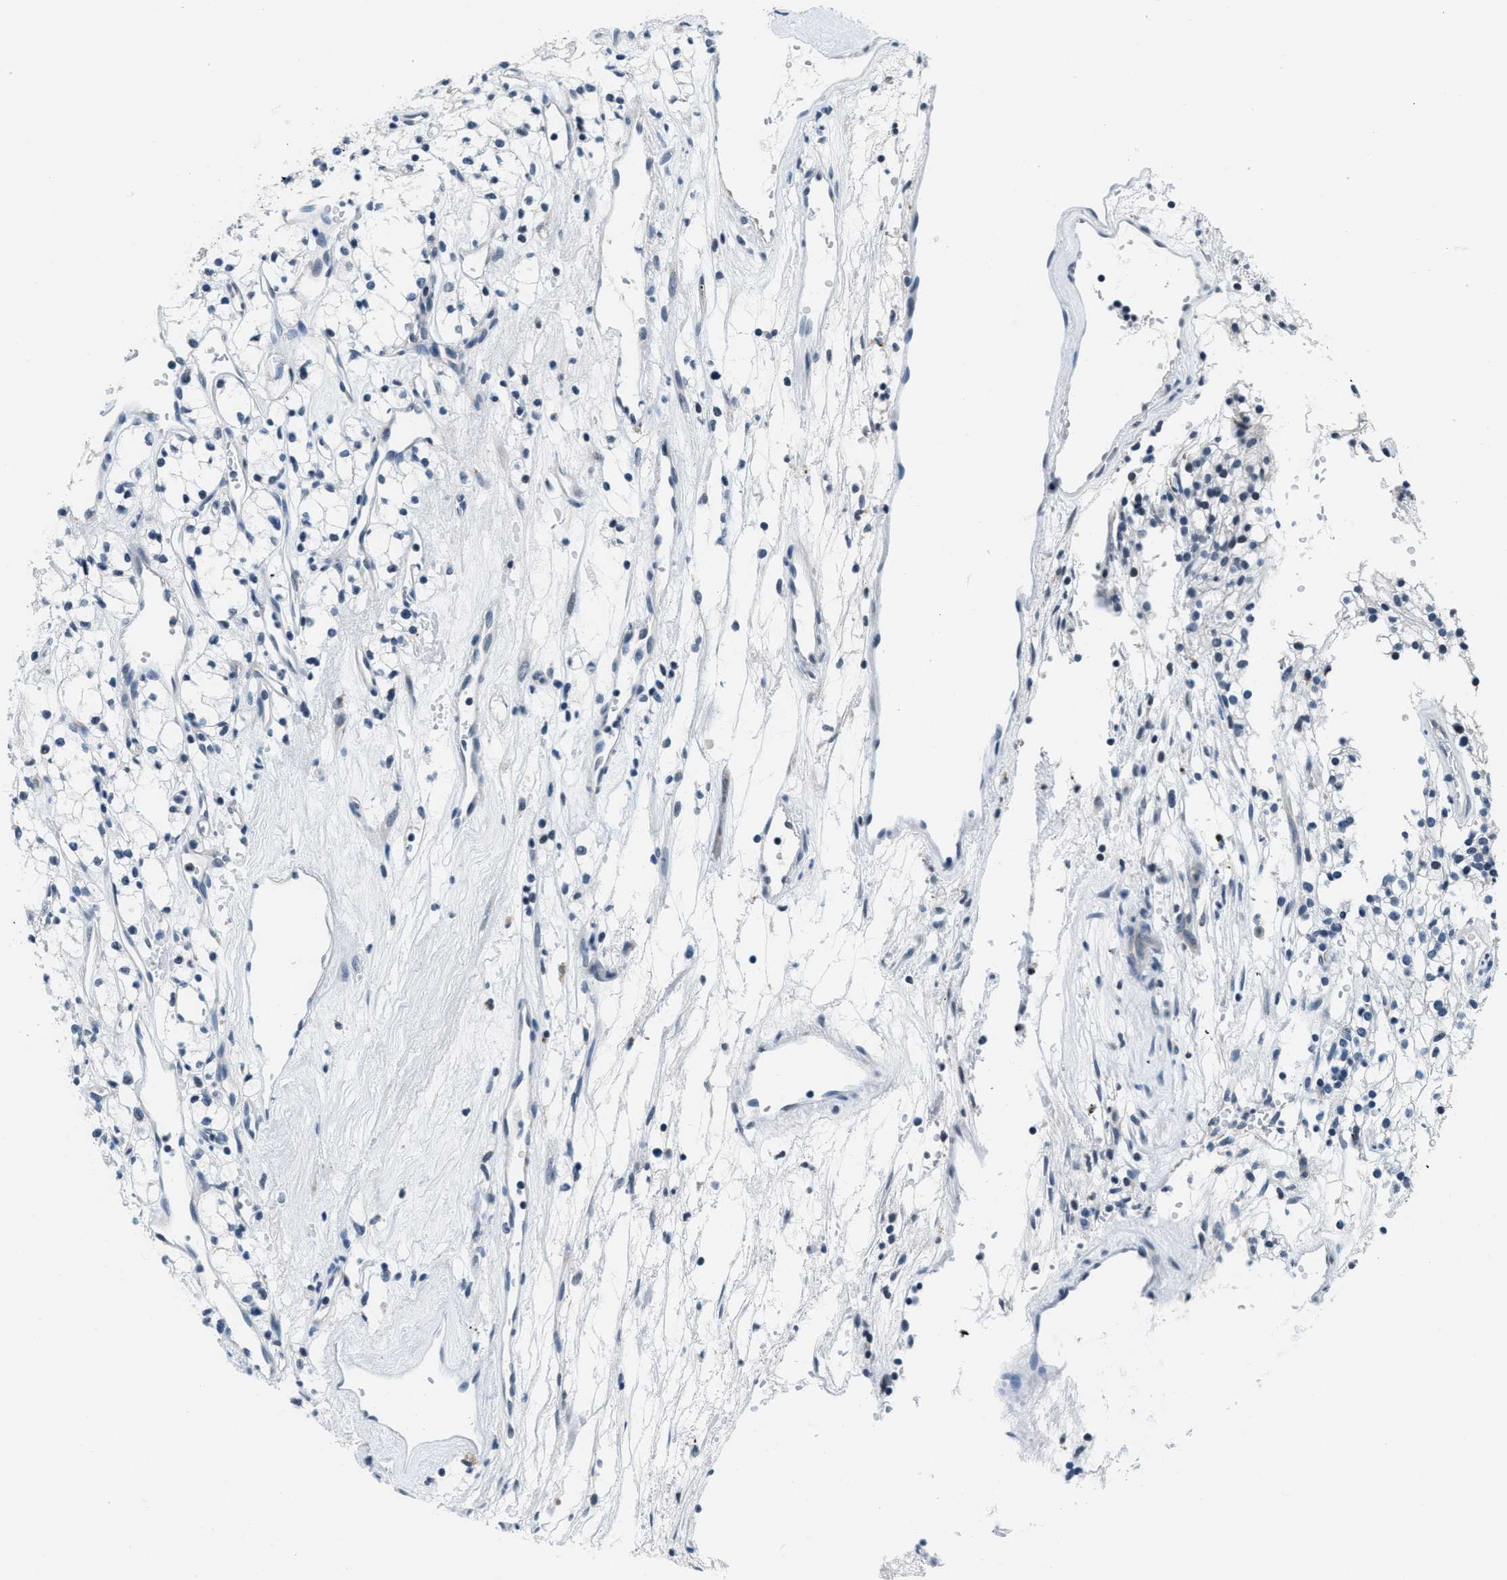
{"staining": {"intensity": "negative", "quantity": "none", "location": "none"}, "tissue": "renal cancer", "cell_type": "Tumor cells", "image_type": "cancer", "snomed": [{"axis": "morphology", "description": "Adenocarcinoma, NOS"}, {"axis": "topography", "description": "Kidney"}], "caption": "Tumor cells show no significant staining in renal cancer (adenocarcinoma).", "gene": "CA4", "patient": {"sex": "male", "age": 59}}